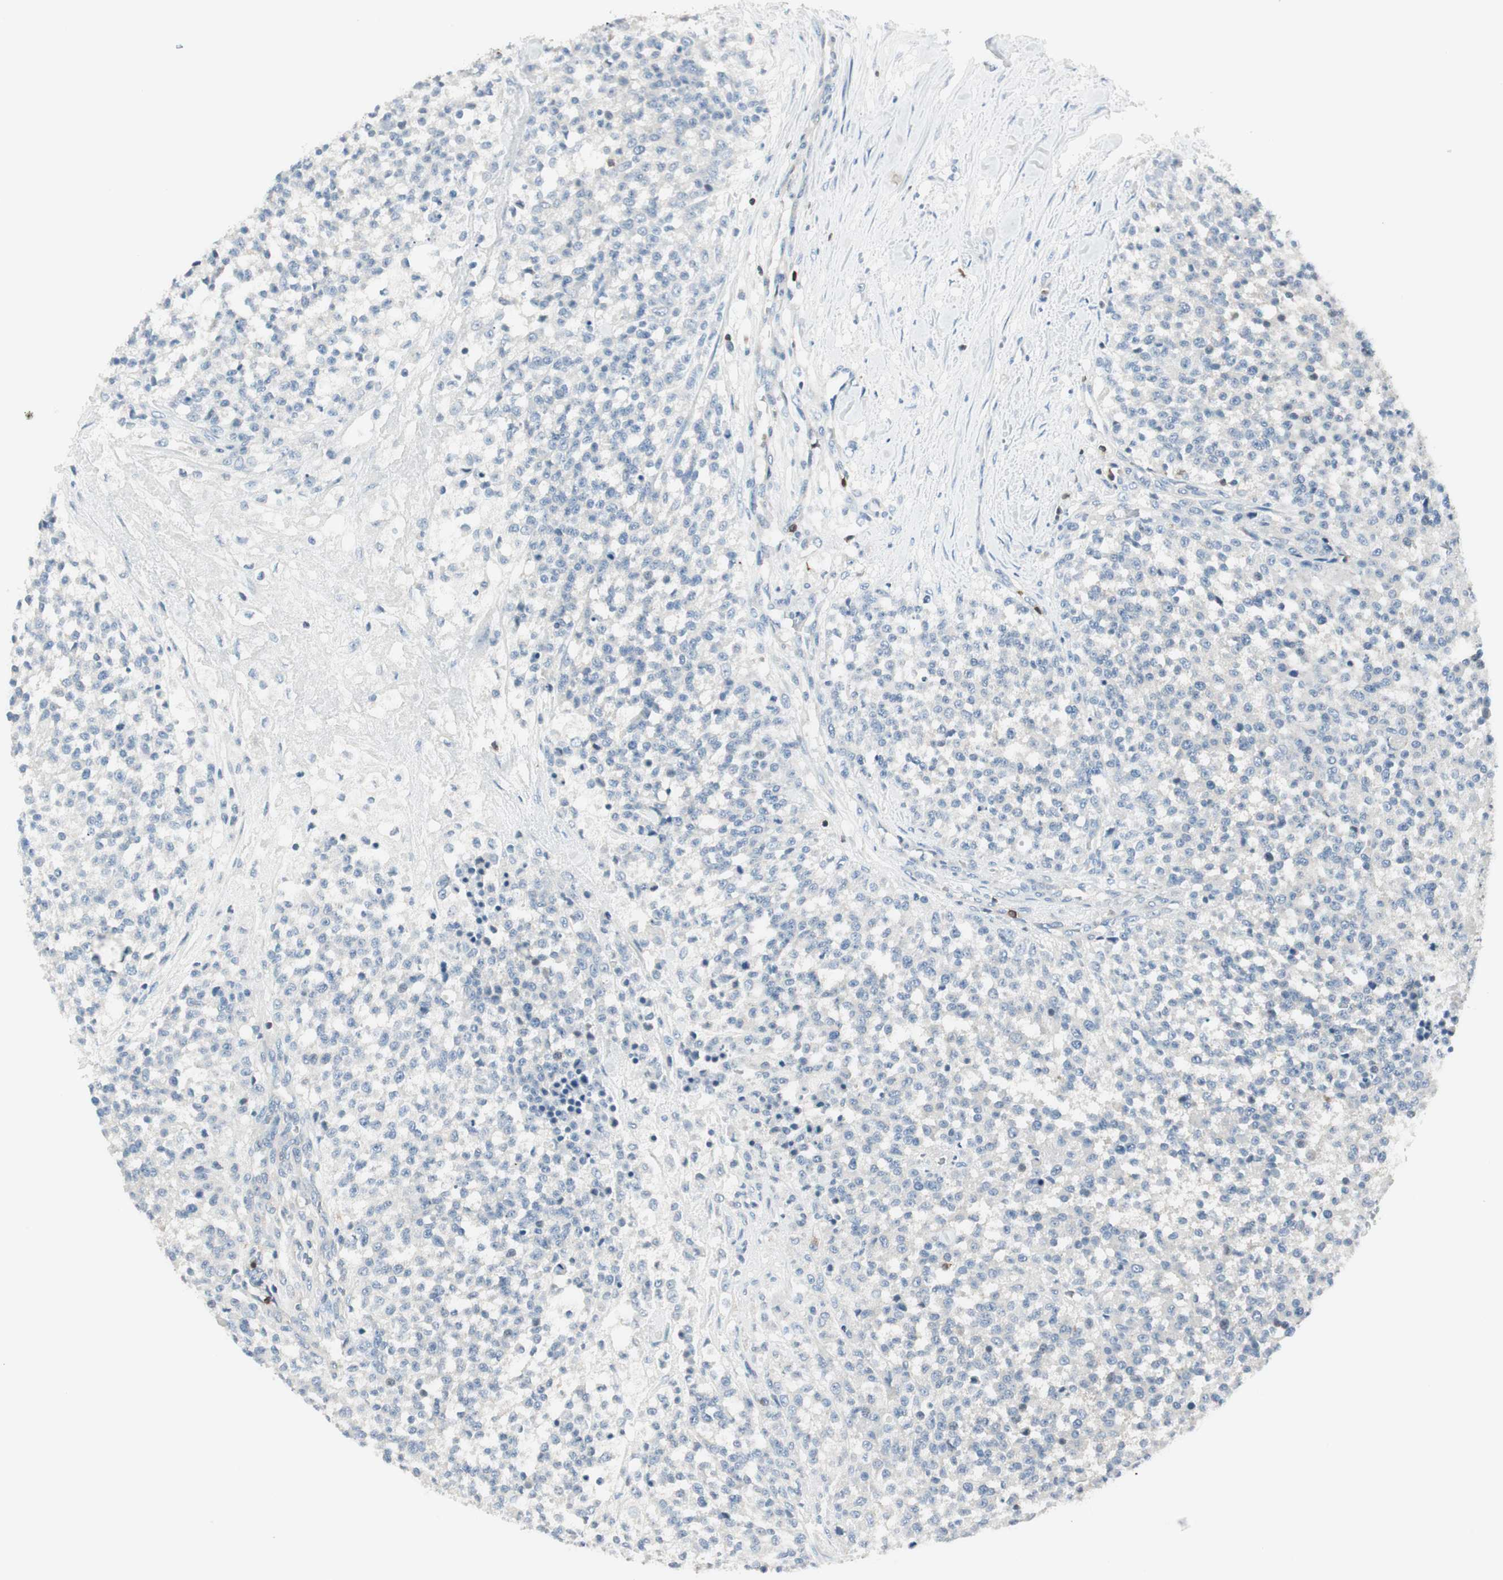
{"staining": {"intensity": "negative", "quantity": "none", "location": "none"}, "tissue": "testis cancer", "cell_type": "Tumor cells", "image_type": "cancer", "snomed": [{"axis": "morphology", "description": "Seminoma, NOS"}, {"axis": "topography", "description": "Testis"}], "caption": "An immunohistochemistry image of testis seminoma is shown. There is no staining in tumor cells of testis seminoma.", "gene": "SLC9A3R1", "patient": {"sex": "male", "age": 59}}